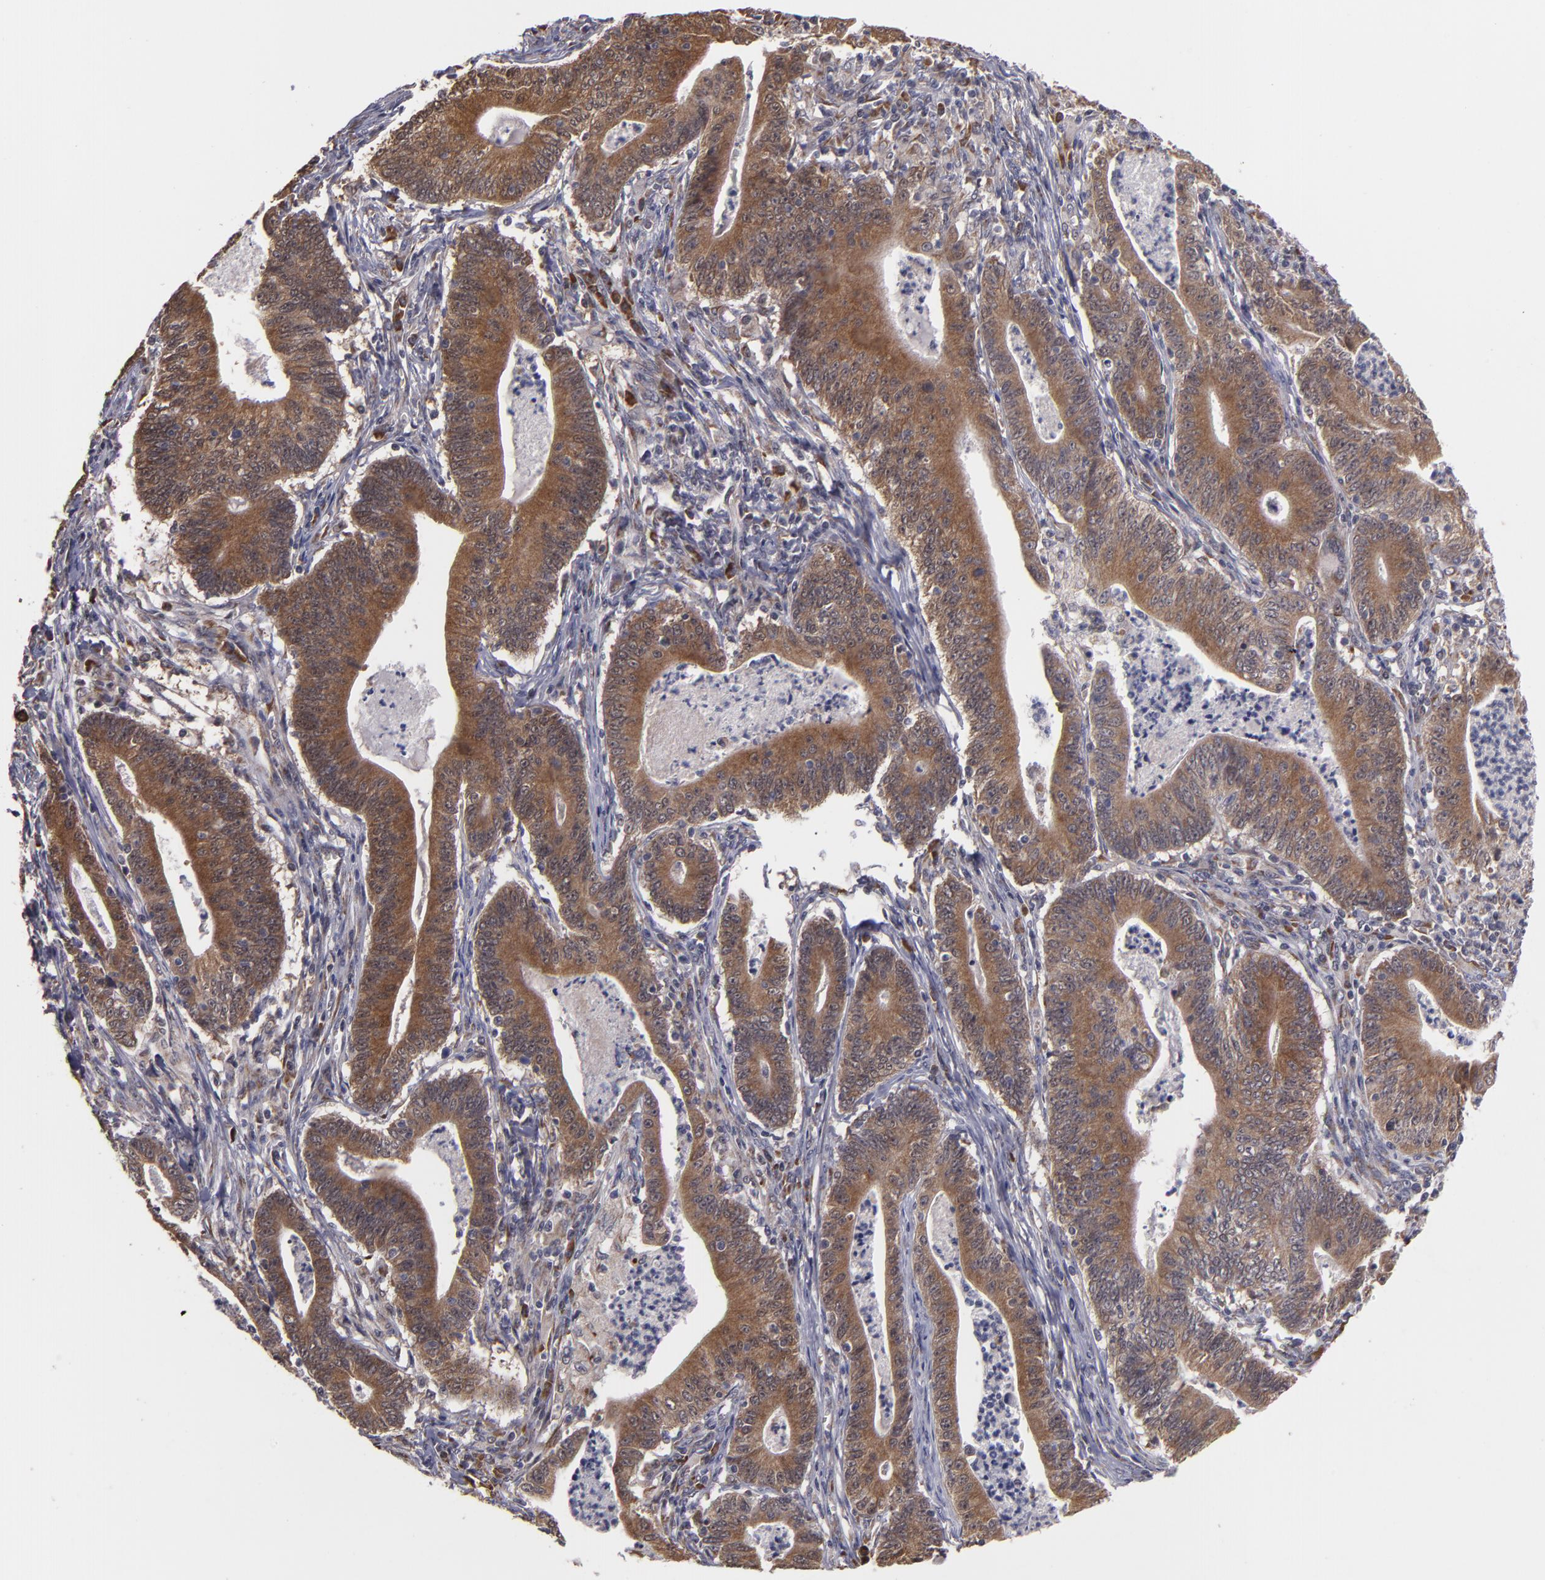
{"staining": {"intensity": "moderate", "quantity": ">75%", "location": "cytoplasmic/membranous"}, "tissue": "stomach cancer", "cell_type": "Tumor cells", "image_type": "cancer", "snomed": [{"axis": "morphology", "description": "Adenocarcinoma, NOS"}, {"axis": "topography", "description": "Stomach, lower"}], "caption": "Immunohistochemistry (IHC) of stomach adenocarcinoma reveals medium levels of moderate cytoplasmic/membranous positivity in about >75% of tumor cells.", "gene": "CASP1", "patient": {"sex": "female", "age": 86}}